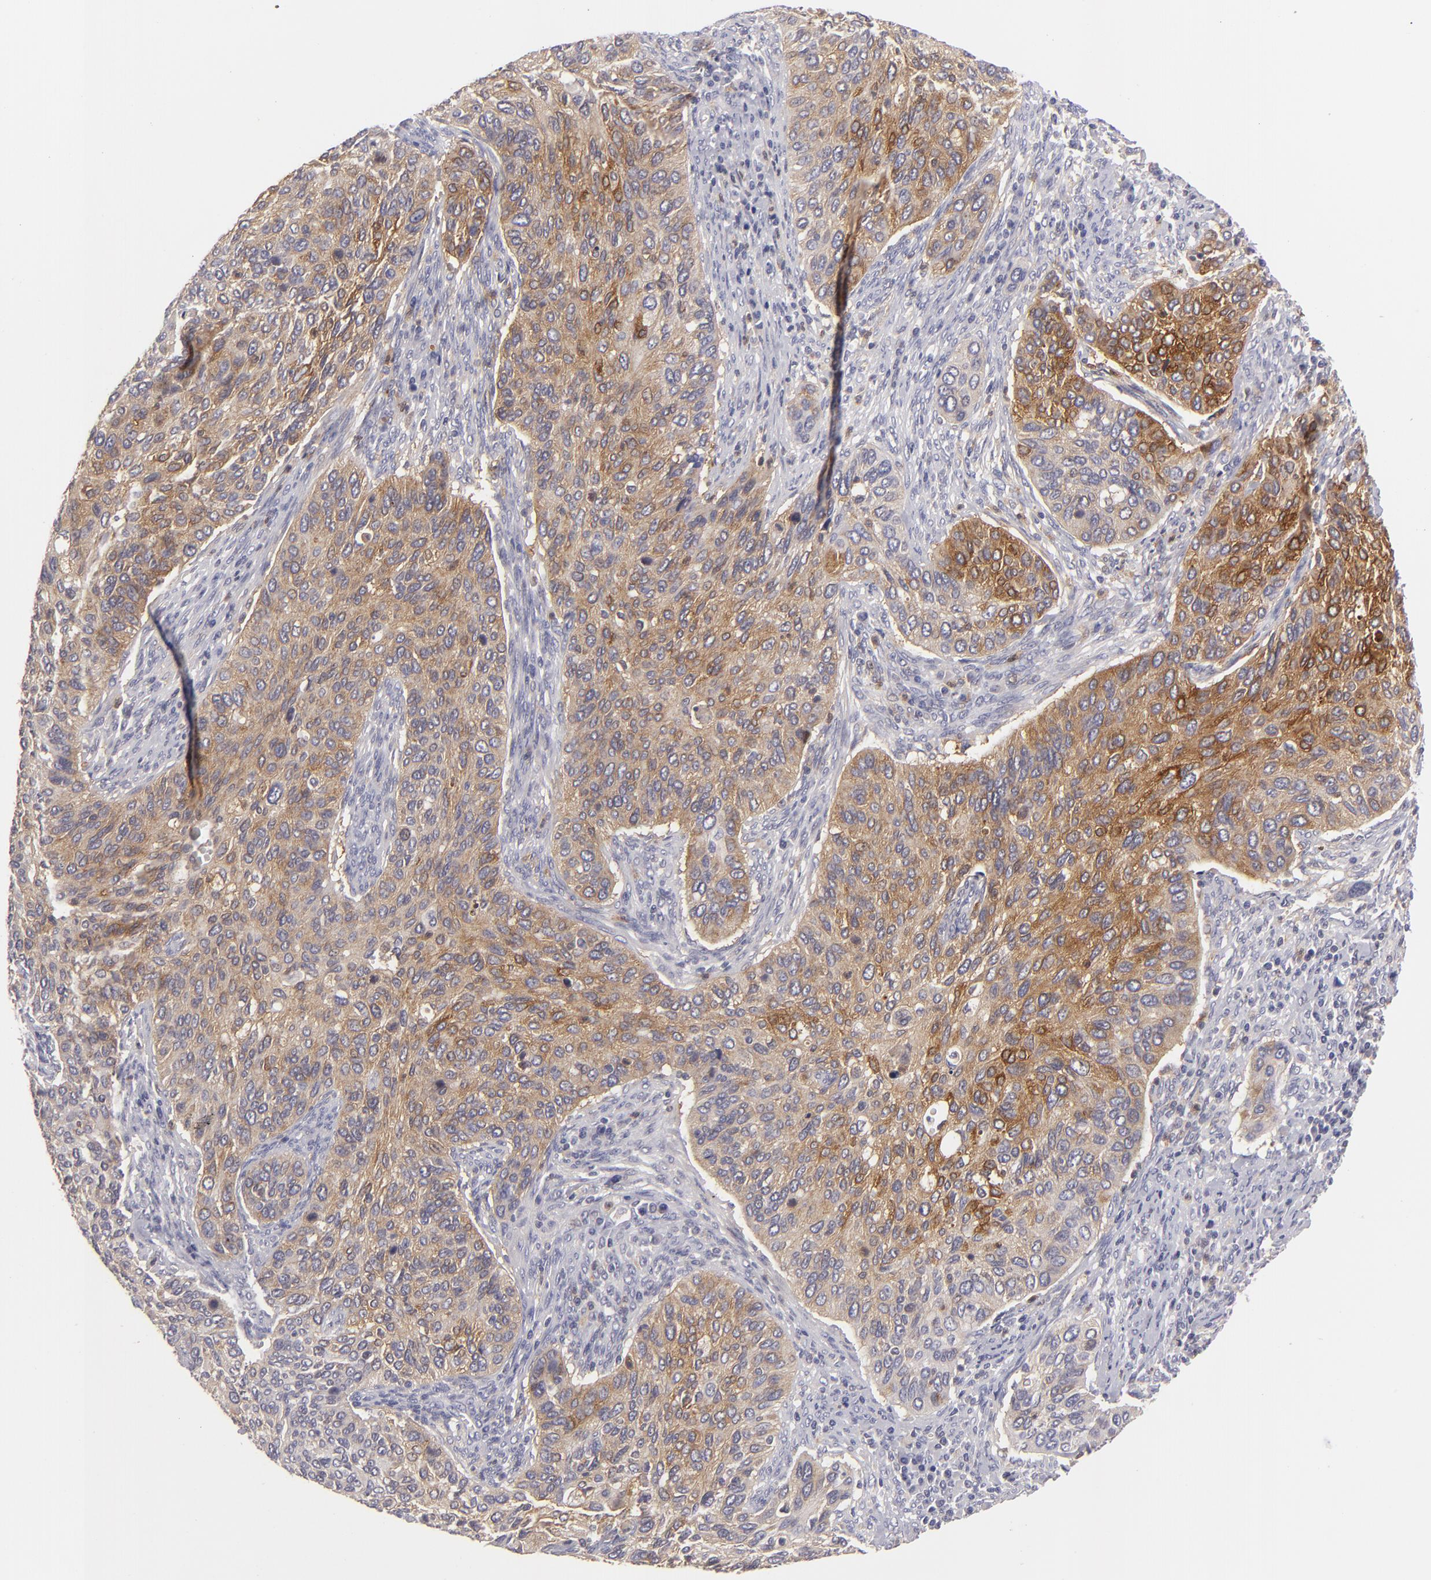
{"staining": {"intensity": "moderate", "quantity": ">75%", "location": "cytoplasmic/membranous"}, "tissue": "cervical cancer", "cell_type": "Tumor cells", "image_type": "cancer", "snomed": [{"axis": "morphology", "description": "Adenocarcinoma, NOS"}, {"axis": "topography", "description": "Cervix"}], "caption": "Cervical cancer stained for a protein reveals moderate cytoplasmic/membranous positivity in tumor cells.", "gene": "MMP10", "patient": {"sex": "female", "age": 29}}